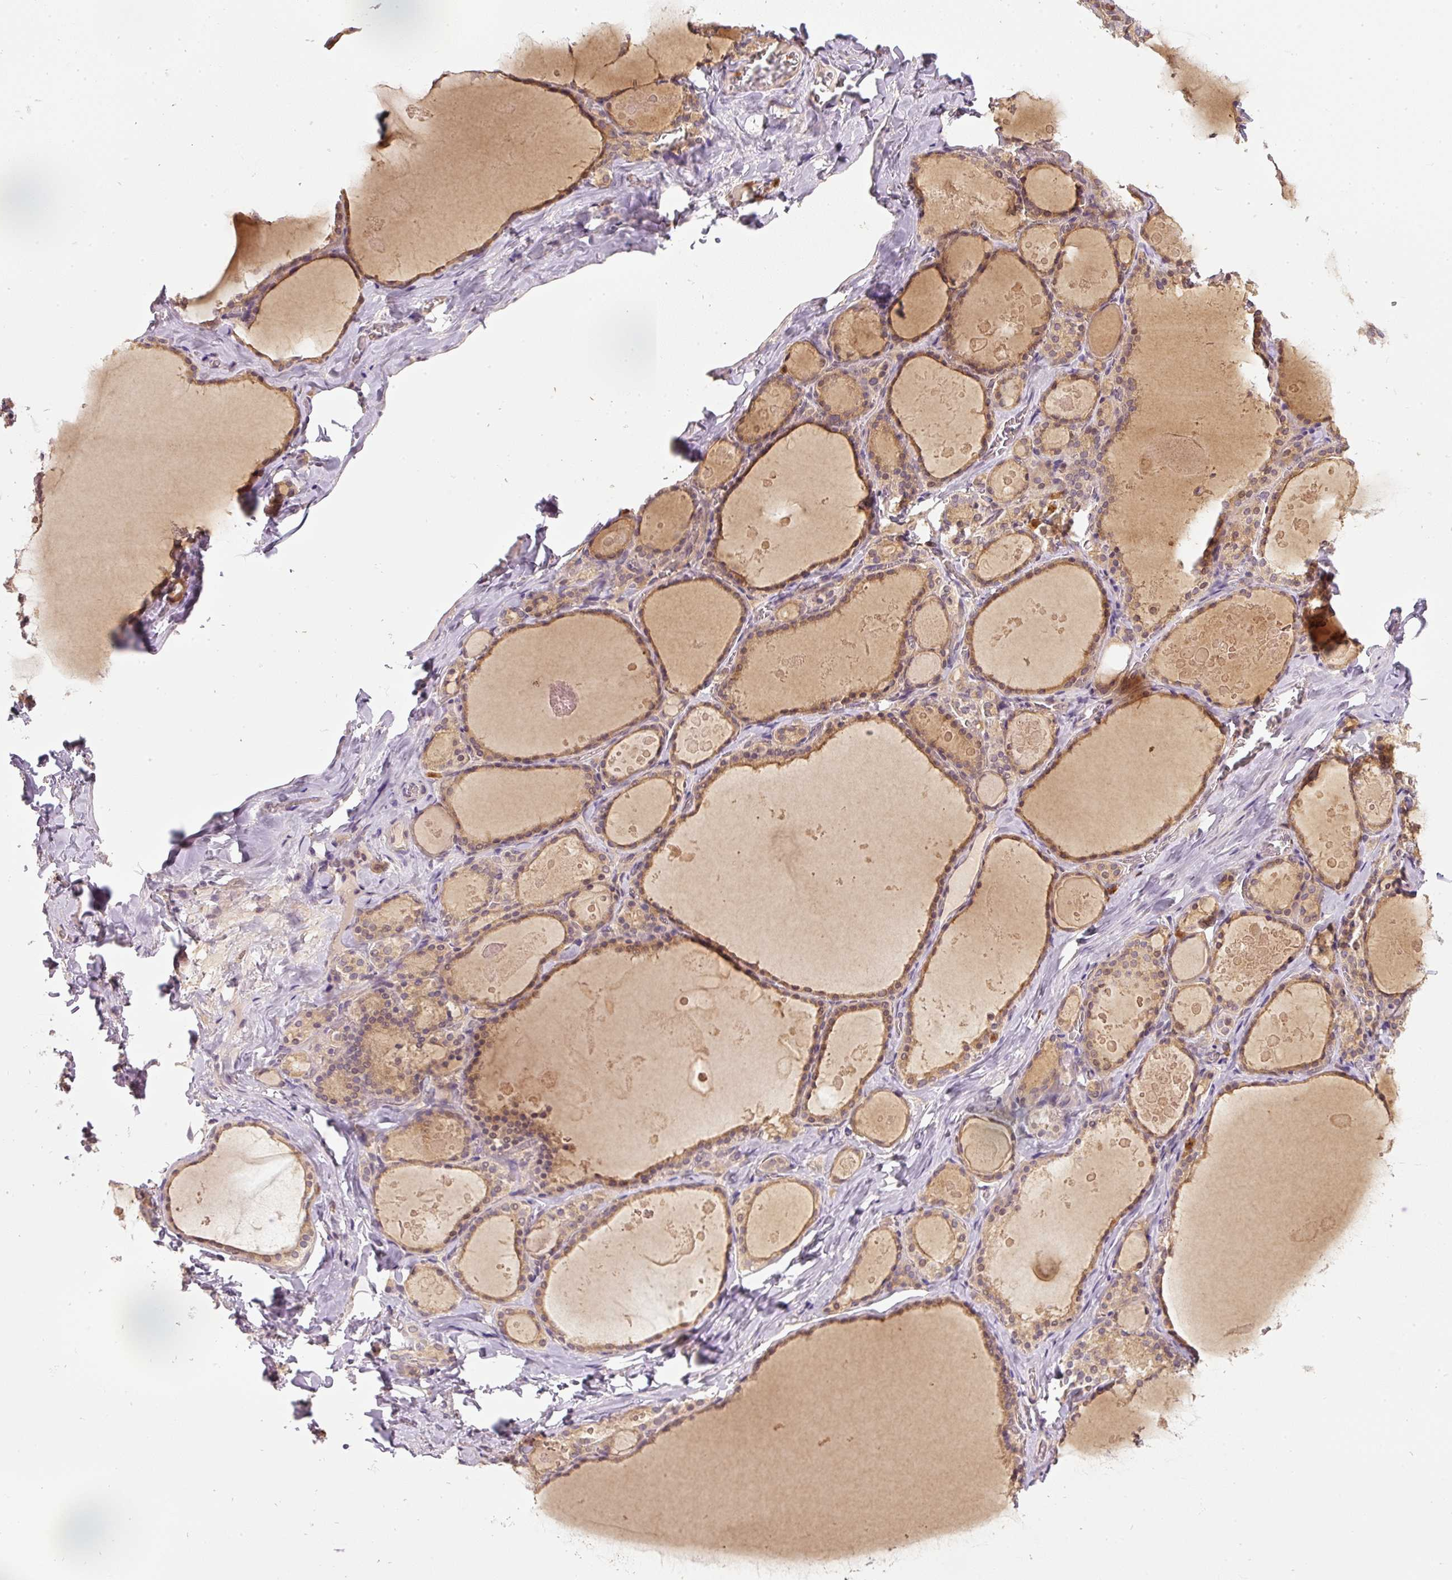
{"staining": {"intensity": "weak", "quantity": ">75%", "location": "cytoplasmic/membranous"}, "tissue": "thyroid gland", "cell_type": "Glandular cells", "image_type": "normal", "snomed": [{"axis": "morphology", "description": "Normal tissue, NOS"}, {"axis": "topography", "description": "Thyroid gland"}], "caption": "Normal thyroid gland shows weak cytoplasmic/membranous staining in approximately >75% of glandular cells, visualized by immunohistochemistry. The staining was performed using DAB (3,3'-diaminobenzidine) to visualize the protein expression in brown, while the nuclei were stained in blue with hematoxylin (Magnification: 20x).", "gene": "CTTNBP2", "patient": {"sex": "male", "age": 56}}